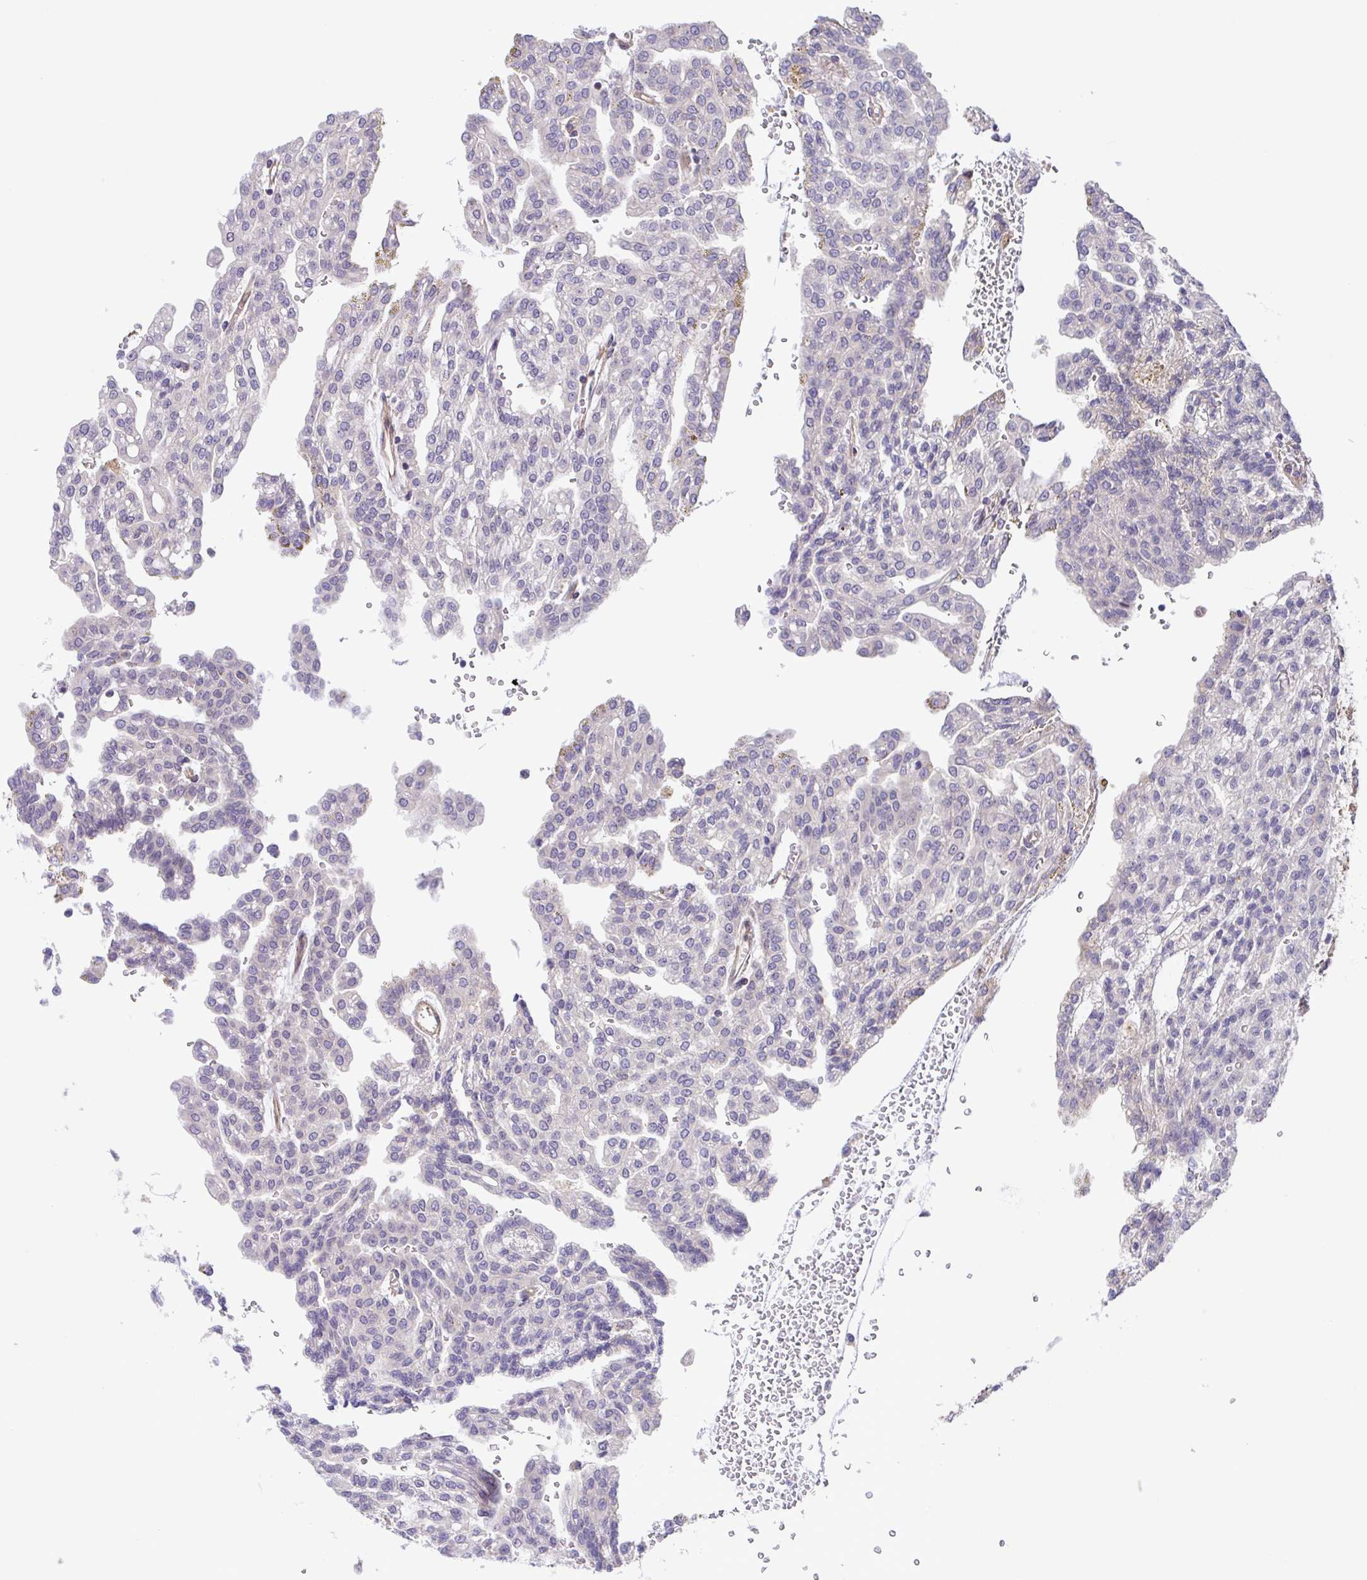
{"staining": {"intensity": "negative", "quantity": "none", "location": "none"}, "tissue": "renal cancer", "cell_type": "Tumor cells", "image_type": "cancer", "snomed": [{"axis": "morphology", "description": "Adenocarcinoma, NOS"}, {"axis": "topography", "description": "Kidney"}], "caption": "Tumor cells show no significant protein staining in renal cancer.", "gene": "ZNF696", "patient": {"sex": "male", "age": 63}}